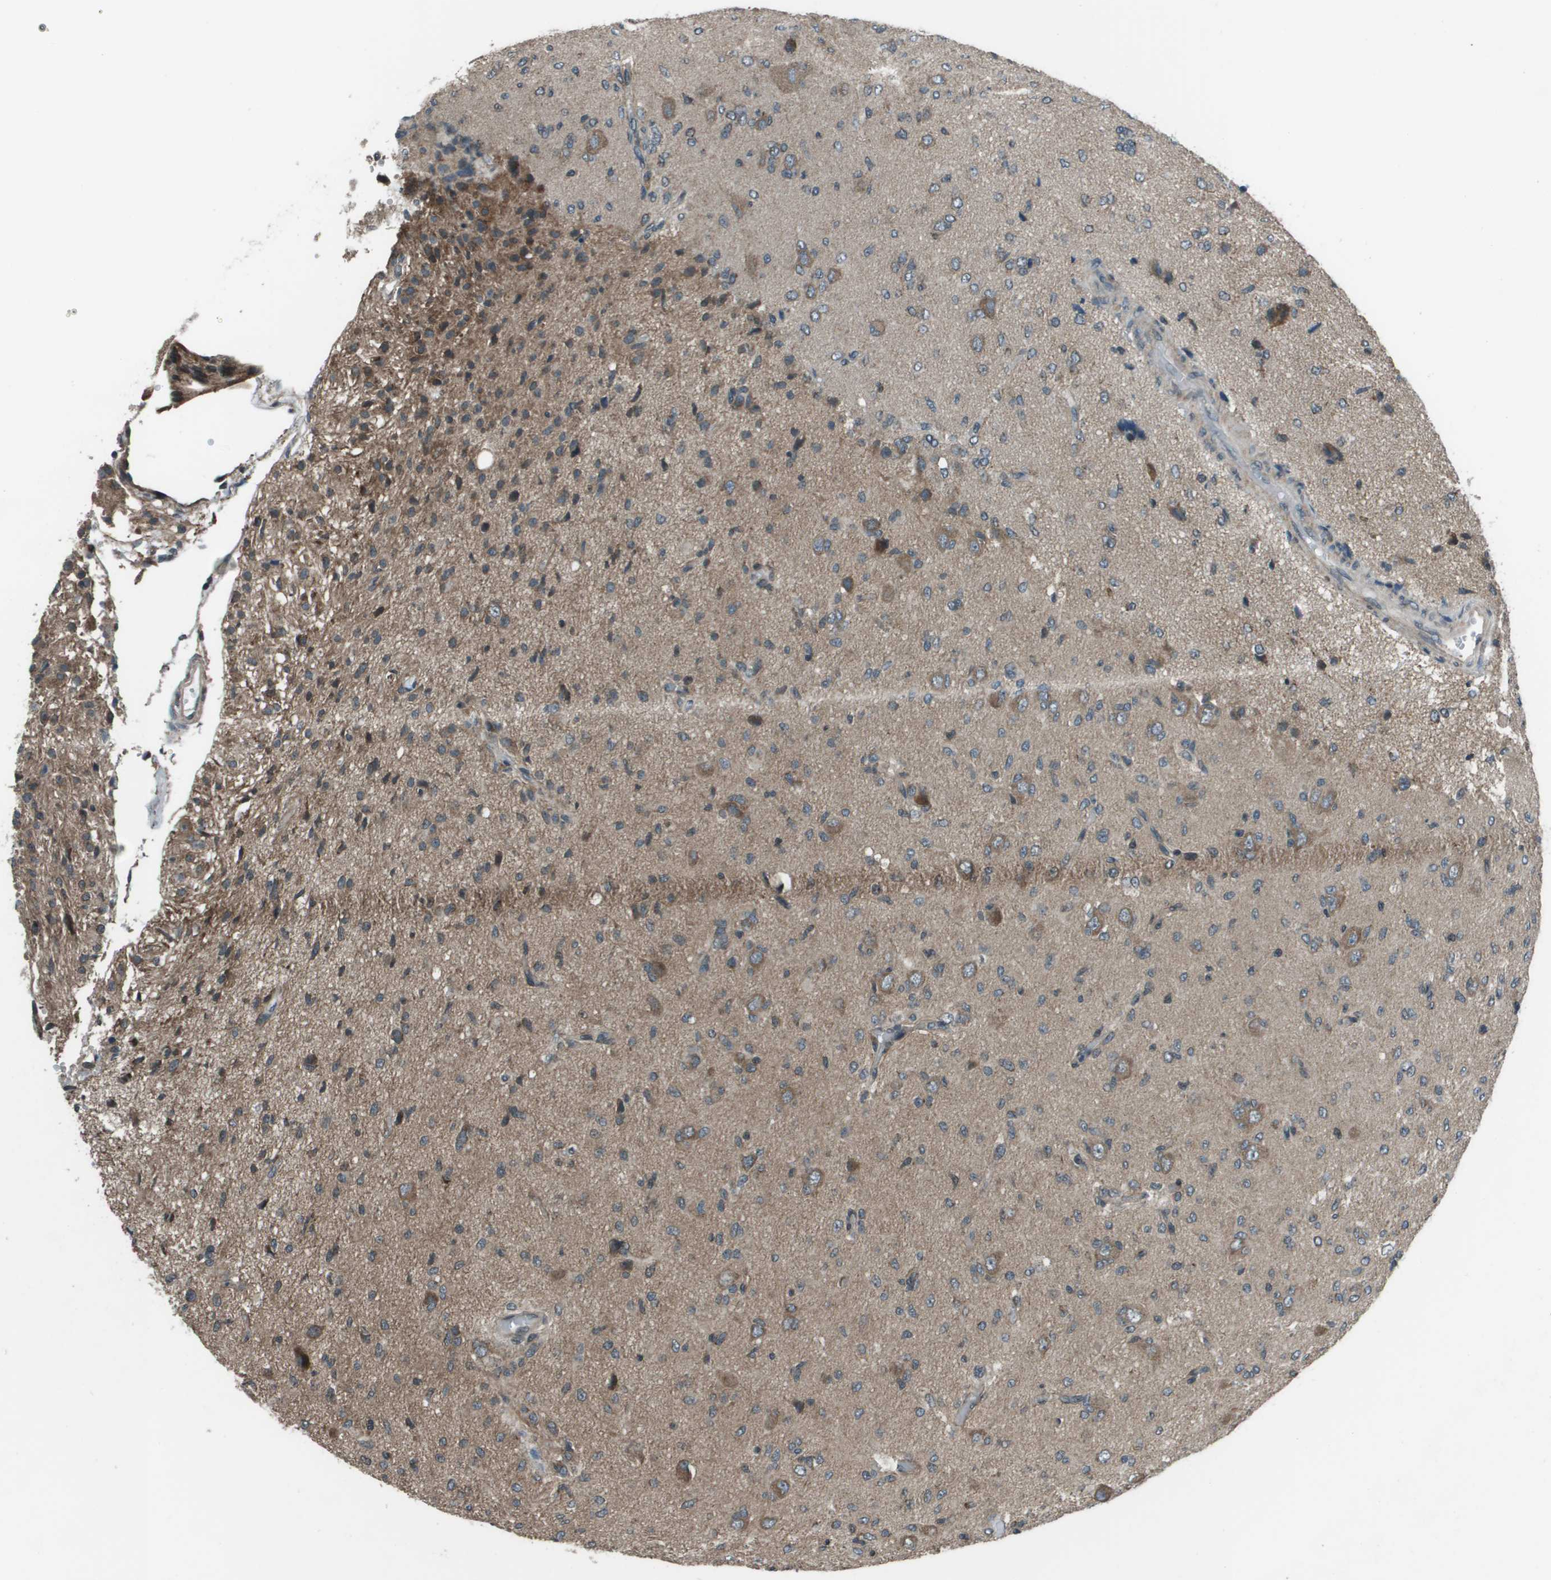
{"staining": {"intensity": "moderate", "quantity": "<25%", "location": "cytoplasmic/membranous"}, "tissue": "glioma", "cell_type": "Tumor cells", "image_type": "cancer", "snomed": [{"axis": "morphology", "description": "Glioma, malignant, High grade"}, {"axis": "topography", "description": "Brain"}], "caption": "Protein positivity by IHC shows moderate cytoplasmic/membranous expression in approximately <25% of tumor cells in glioma.", "gene": "PPFIA1", "patient": {"sex": "female", "age": 59}}